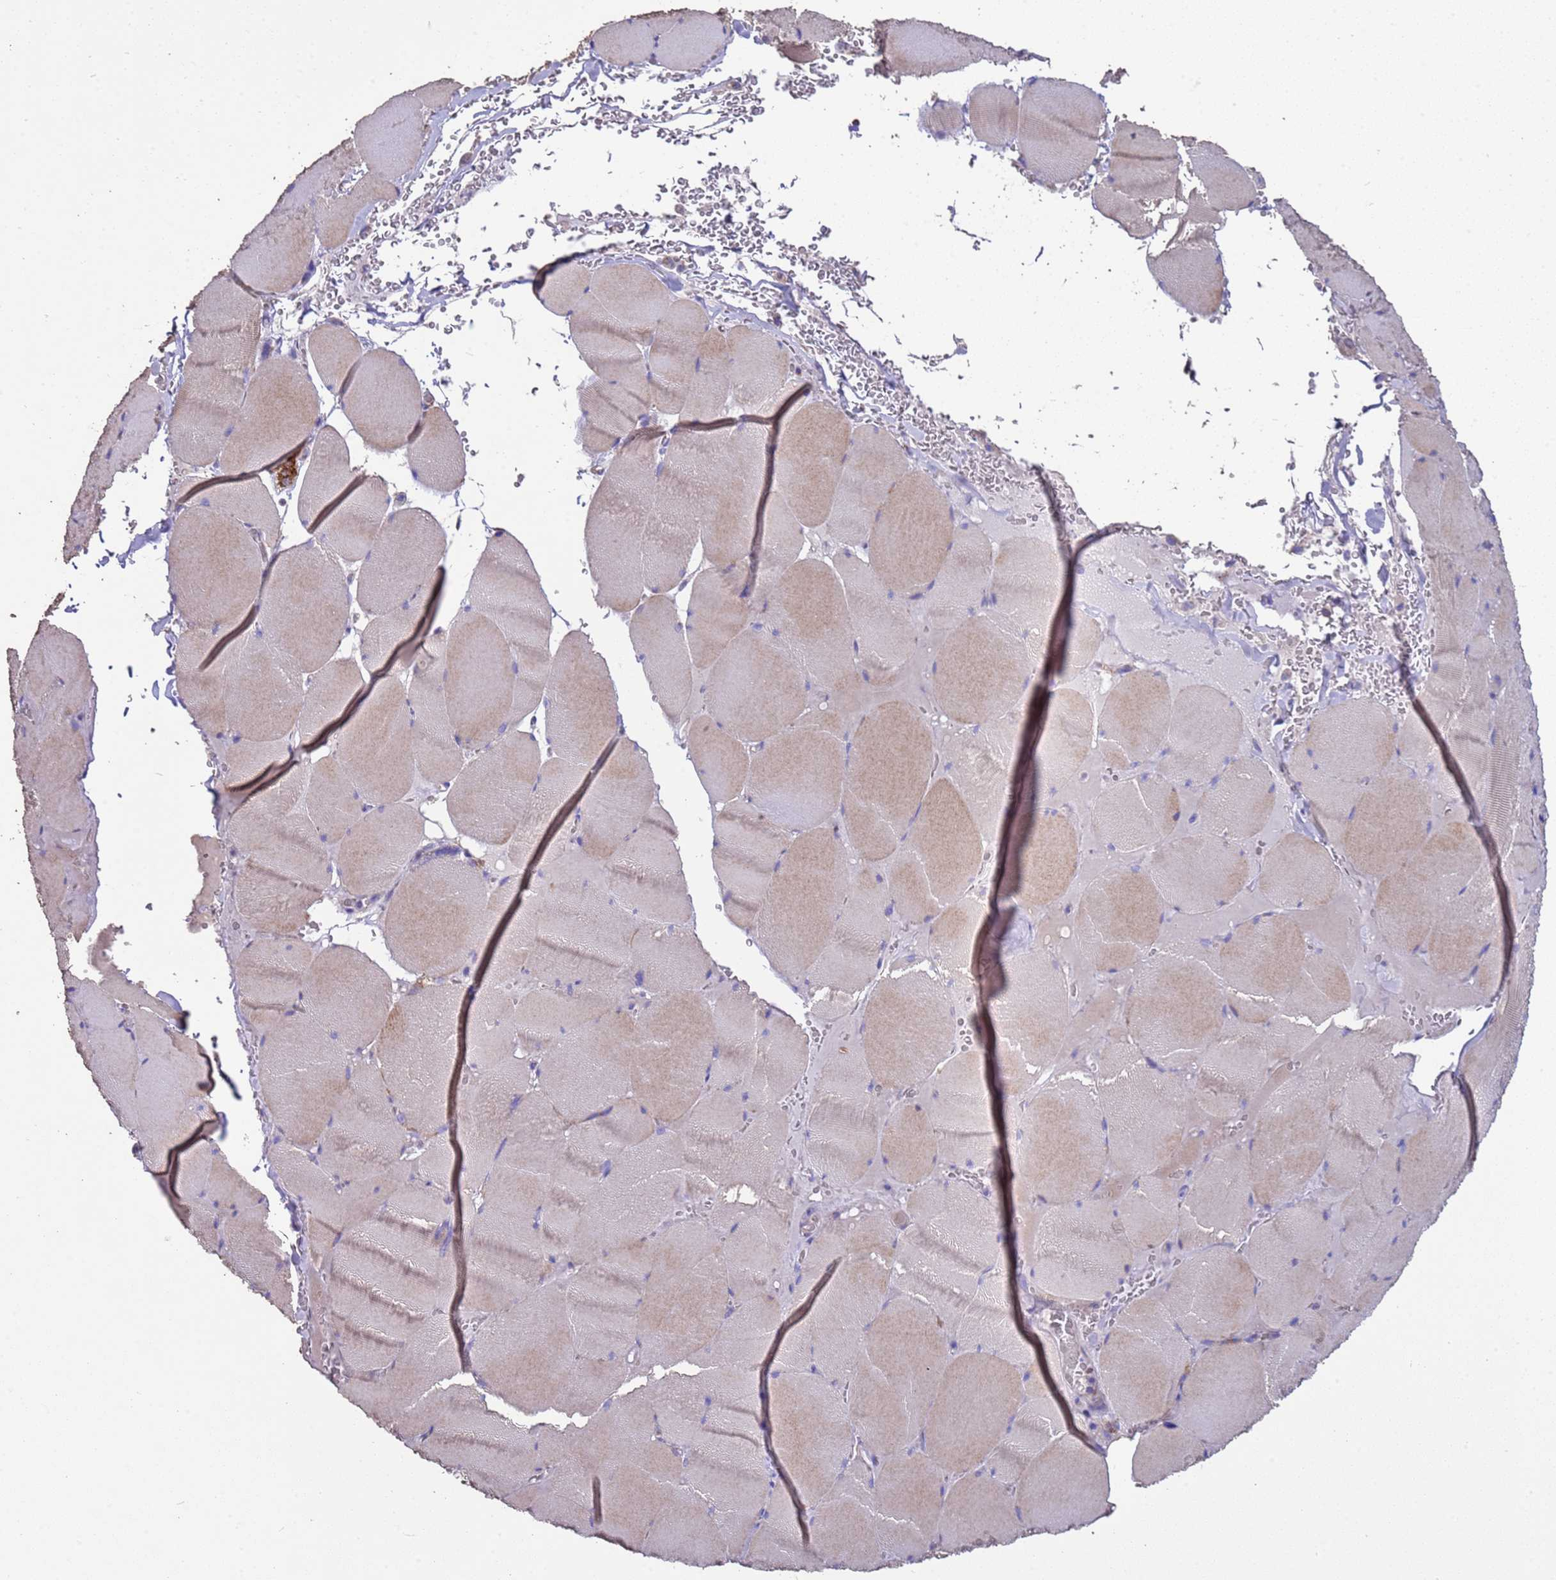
{"staining": {"intensity": "weak", "quantity": "25%-75%", "location": "cytoplasmic/membranous"}, "tissue": "skeletal muscle", "cell_type": "Myocytes", "image_type": "normal", "snomed": [{"axis": "morphology", "description": "Normal tissue, NOS"}, {"axis": "topography", "description": "Skeletal muscle"}, {"axis": "topography", "description": "Head-Neck"}], "caption": "IHC of benign skeletal muscle displays low levels of weak cytoplasmic/membranous expression in about 25%-75% of myocytes.", "gene": "ZNFX1", "patient": {"sex": "male", "age": 66}}